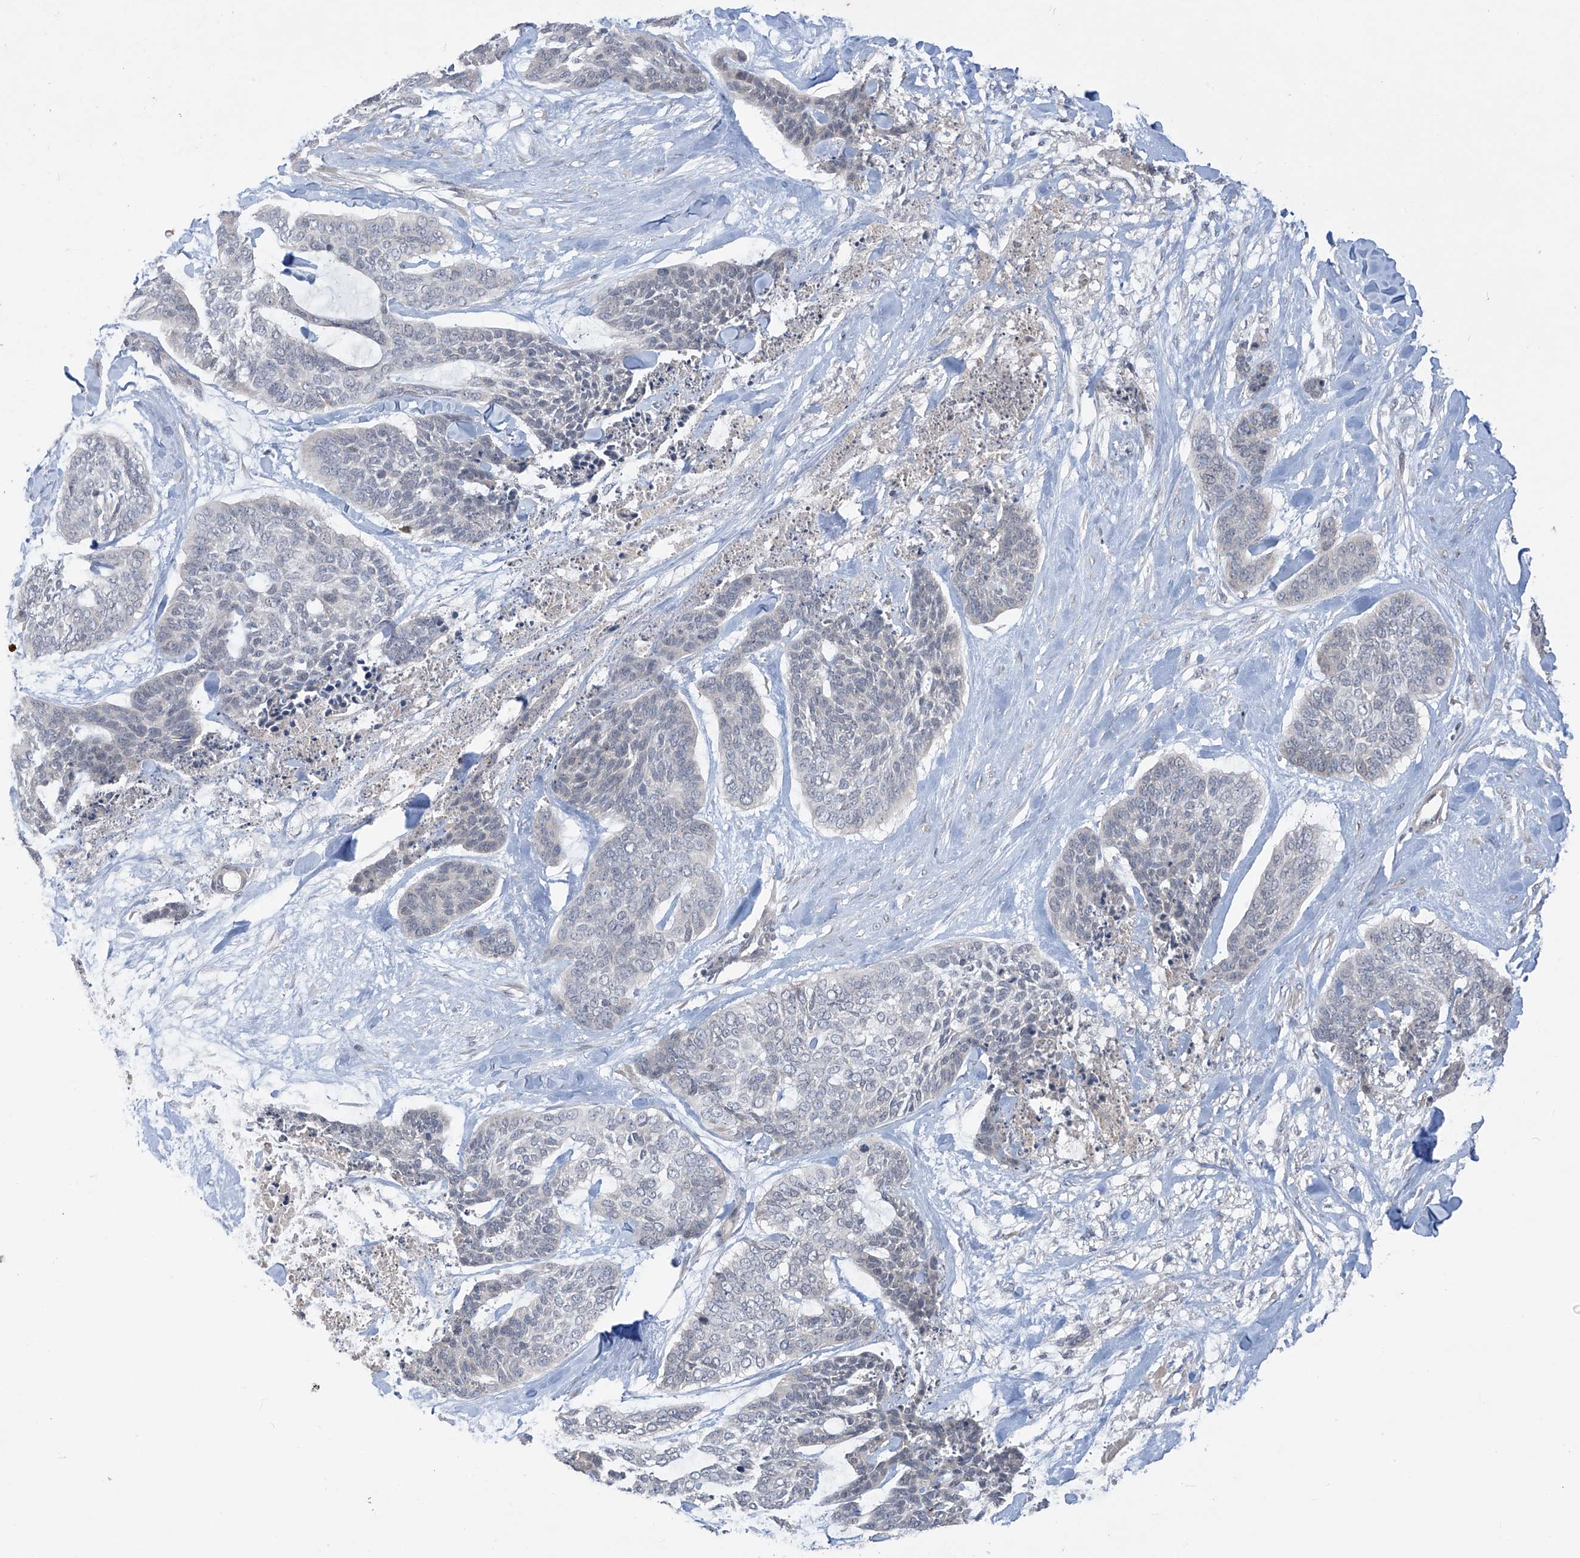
{"staining": {"intensity": "negative", "quantity": "none", "location": "none"}, "tissue": "skin cancer", "cell_type": "Tumor cells", "image_type": "cancer", "snomed": [{"axis": "morphology", "description": "Basal cell carcinoma"}, {"axis": "topography", "description": "Skin"}], "caption": "IHC of skin basal cell carcinoma exhibits no expression in tumor cells.", "gene": "DGKQ", "patient": {"sex": "female", "age": 64}}